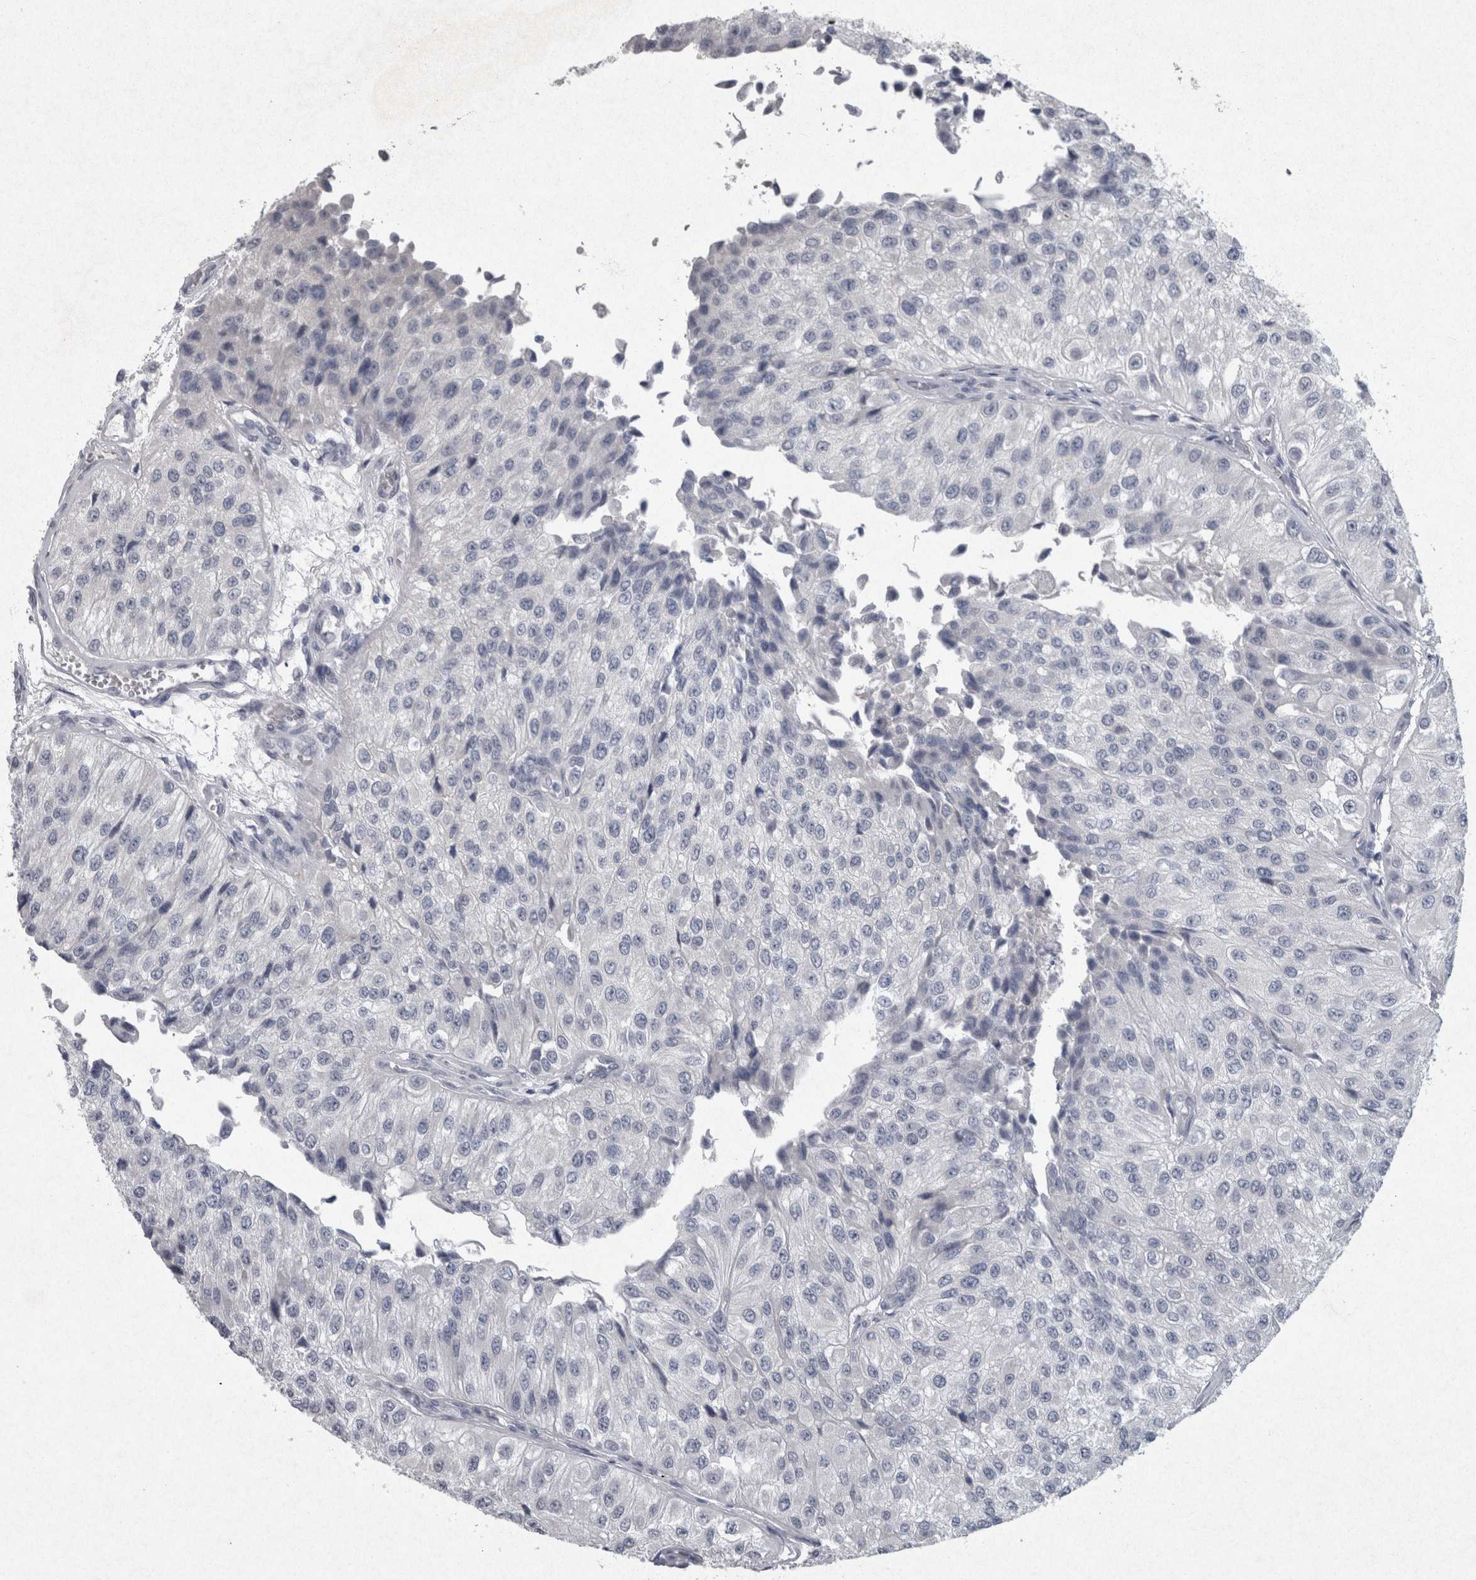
{"staining": {"intensity": "negative", "quantity": "none", "location": "none"}, "tissue": "urothelial cancer", "cell_type": "Tumor cells", "image_type": "cancer", "snomed": [{"axis": "morphology", "description": "Urothelial carcinoma, High grade"}, {"axis": "topography", "description": "Kidney"}, {"axis": "topography", "description": "Urinary bladder"}], "caption": "Immunohistochemistry (IHC) image of neoplastic tissue: high-grade urothelial carcinoma stained with DAB (3,3'-diaminobenzidine) exhibits no significant protein staining in tumor cells.", "gene": "PDX1", "patient": {"sex": "male", "age": 77}}